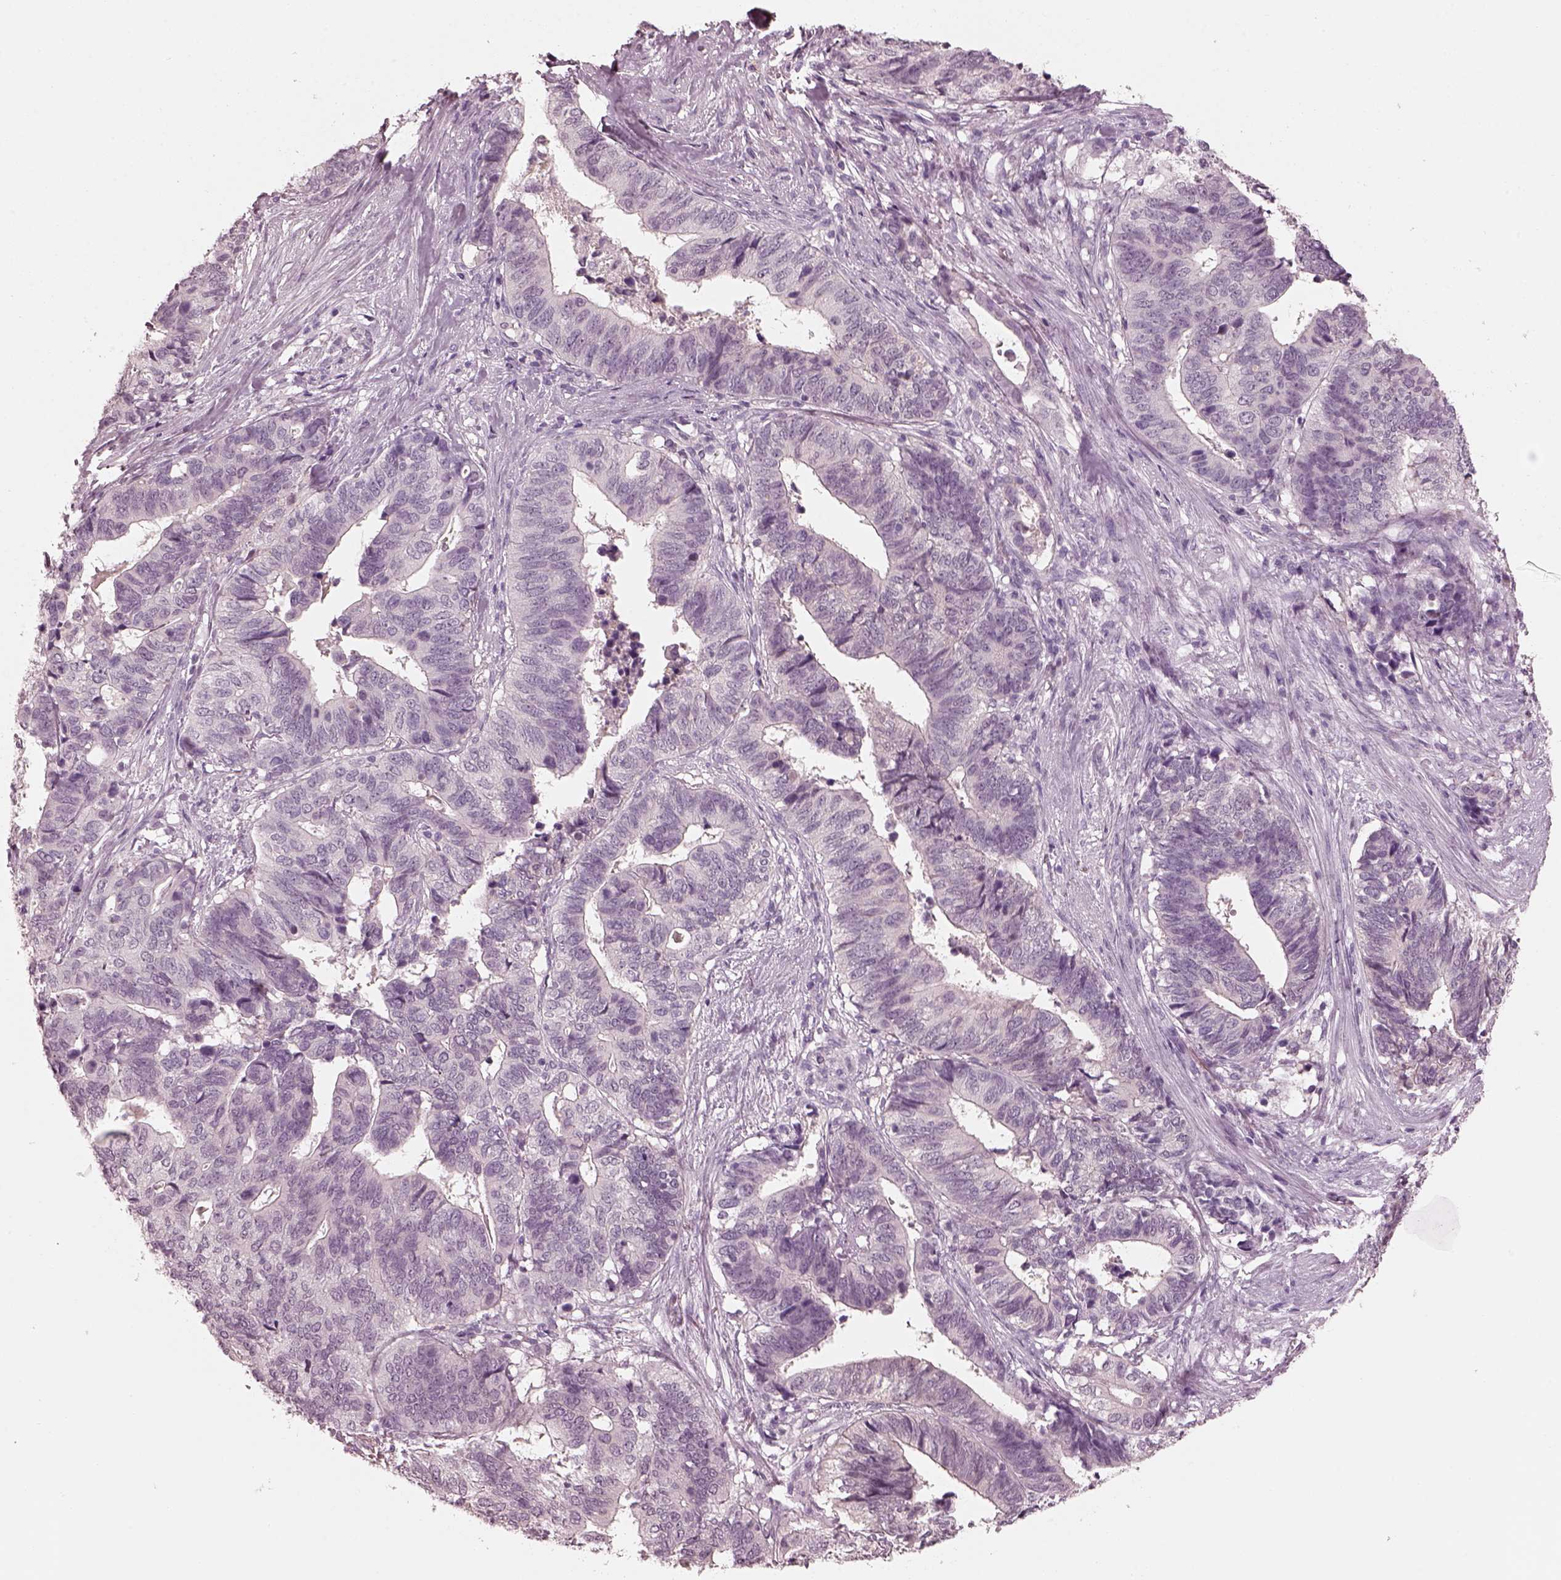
{"staining": {"intensity": "negative", "quantity": "none", "location": "none"}, "tissue": "stomach cancer", "cell_type": "Tumor cells", "image_type": "cancer", "snomed": [{"axis": "morphology", "description": "Adenocarcinoma, NOS"}, {"axis": "topography", "description": "Stomach, upper"}], "caption": "This is an IHC photomicrograph of human stomach cancer. There is no positivity in tumor cells.", "gene": "C2orf81", "patient": {"sex": "female", "age": 67}}